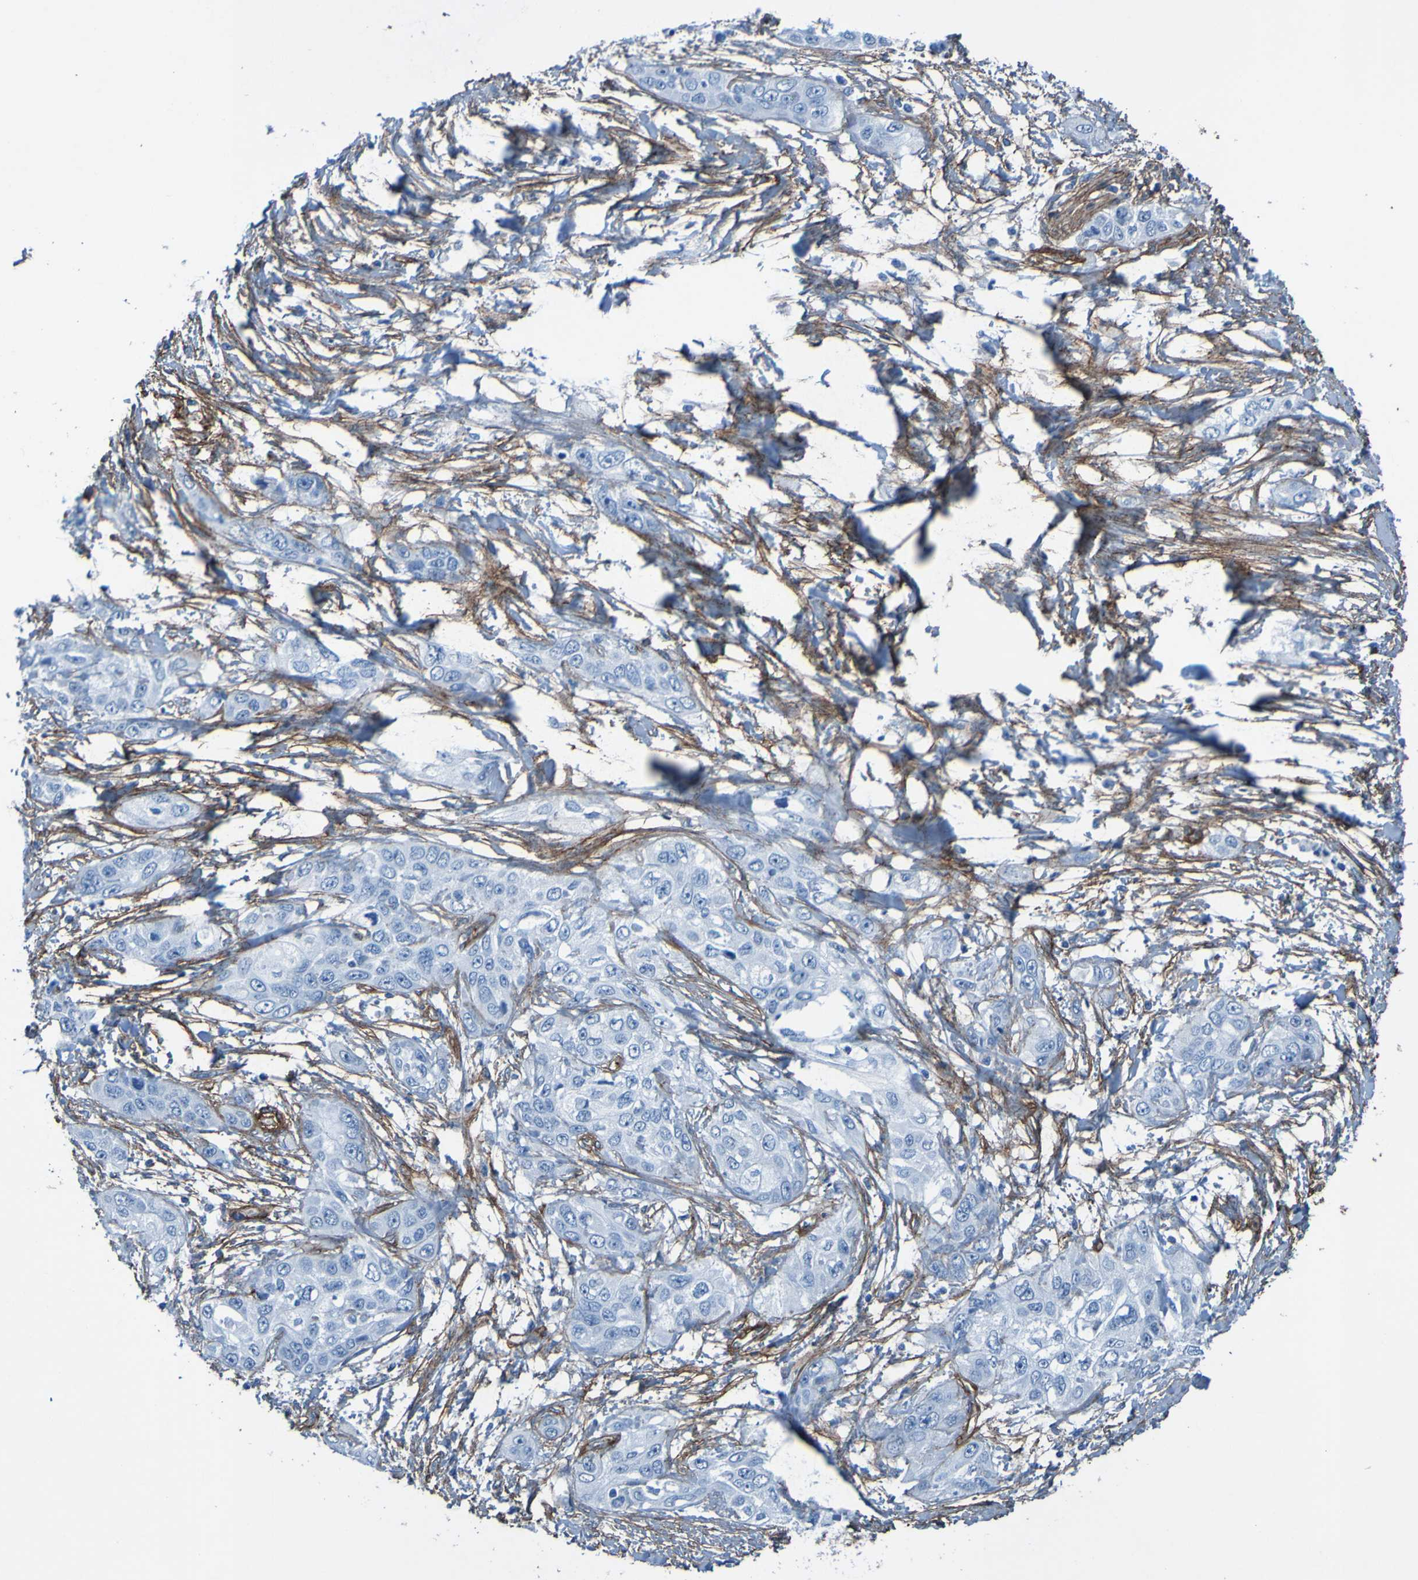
{"staining": {"intensity": "negative", "quantity": "none", "location": "none"}, "tissue": "pancreatic cancer", "cell_type": "Tumor cells", "image_type": "cancer", "snomed": [{"axis": "morphology", "description": "Adenocarcinoma, NOS"}, {"axis": "topography", "description": "Pancreas"}], "caption": "Immunohistochemistry image of human adenocarcinoma (pancreatic) stained for a protein (brown), which shows no staining in tumor cells.", "gene": "COL4A2", "patient": {"sex": "female", "age": 70}}